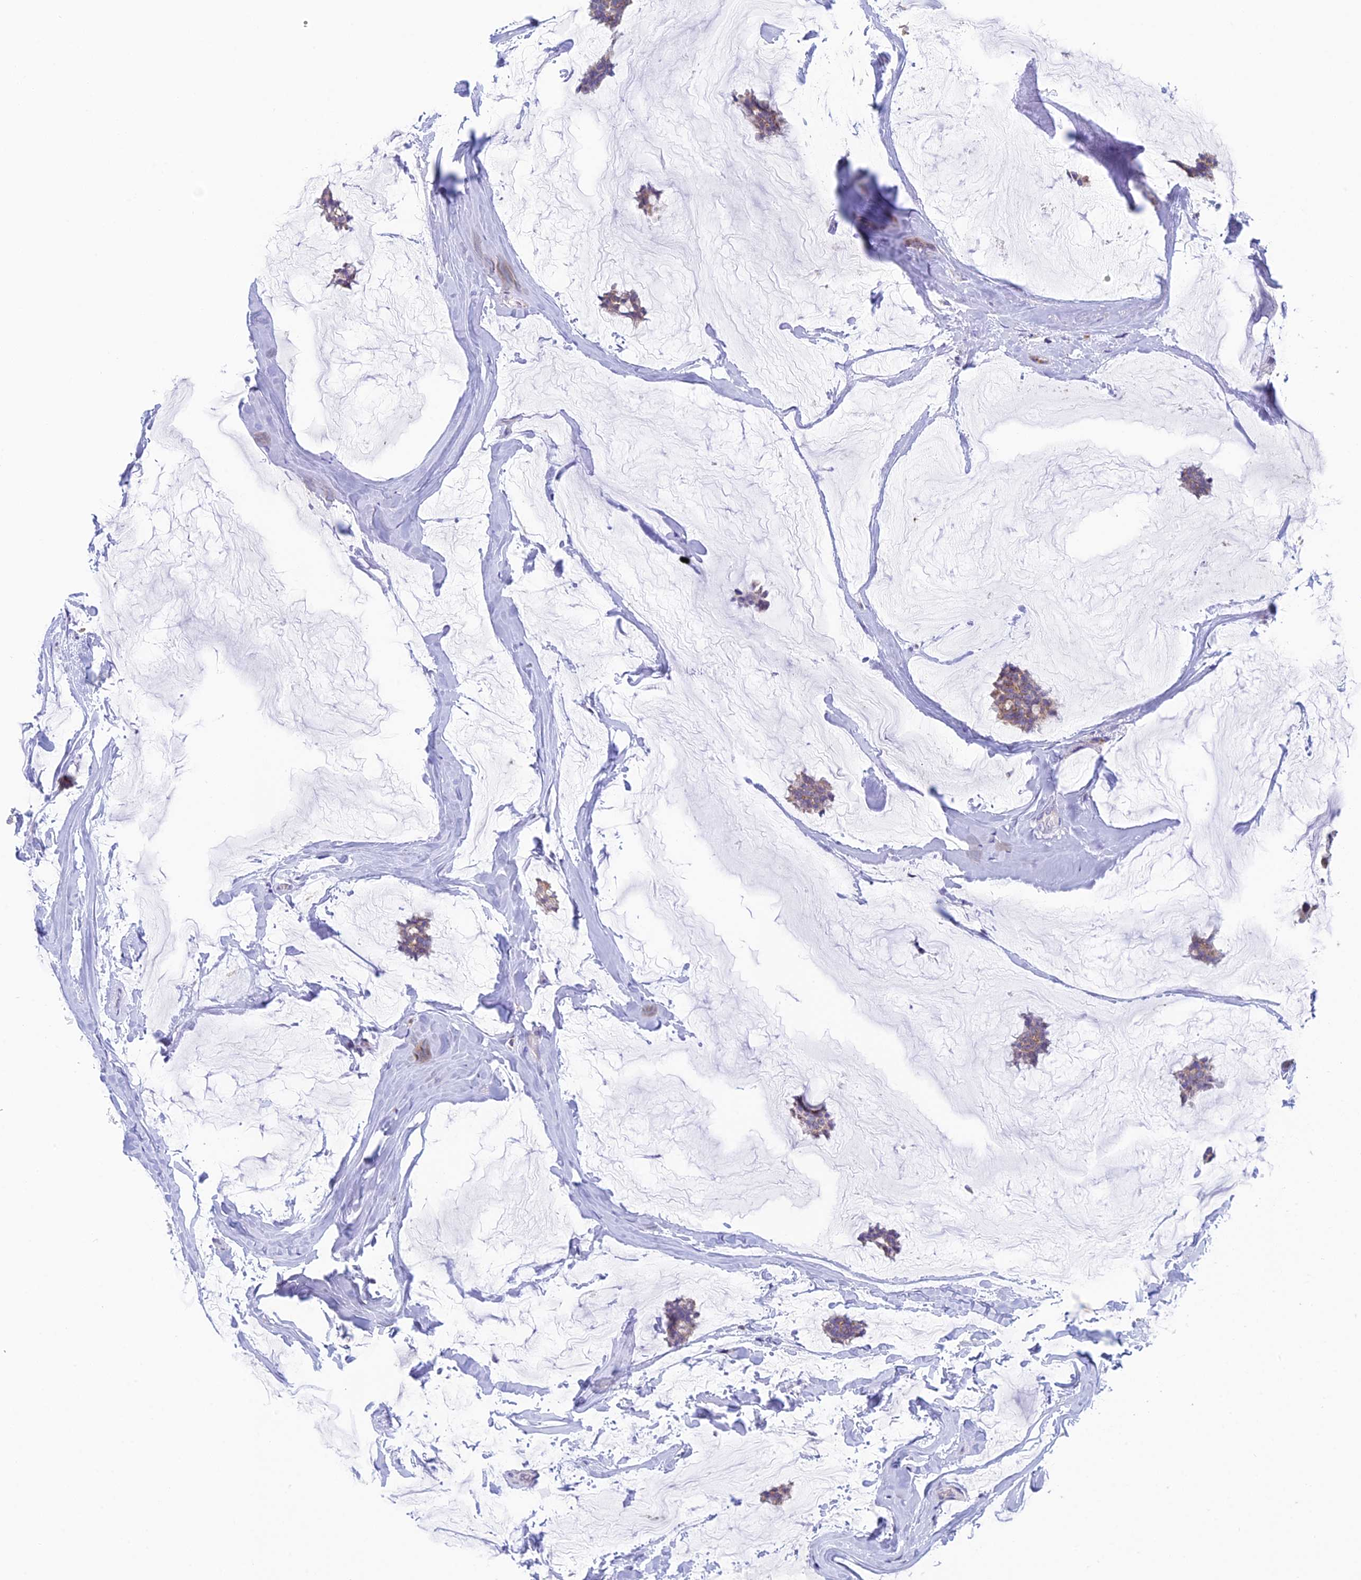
{"staining": {"intensity": "moderate", "quantity": "25%-75%", "location": "cytoplasmic/membranous"}, "tissue": "breast cancer", "cell_type": "Tumor cells", "image_type": "cancer", "snomed": [{"axis": "morphology", "description": "Duct carcinoma"}, {"axis": "topography", "description": "Breast"}], "caption": "DAB (3,3'-diaminobenzidine) immunohistochemical staining of breast invasive ductal carcinoma demonstrates moderate cytoplasmic/membranous protein staining in approximately 25%-75% of tumor cells. (DAB = brown stain, brightfield microscopy at high magnification).", "gene": "REXO5", "patient": {"sex": "female", "age": 93}}